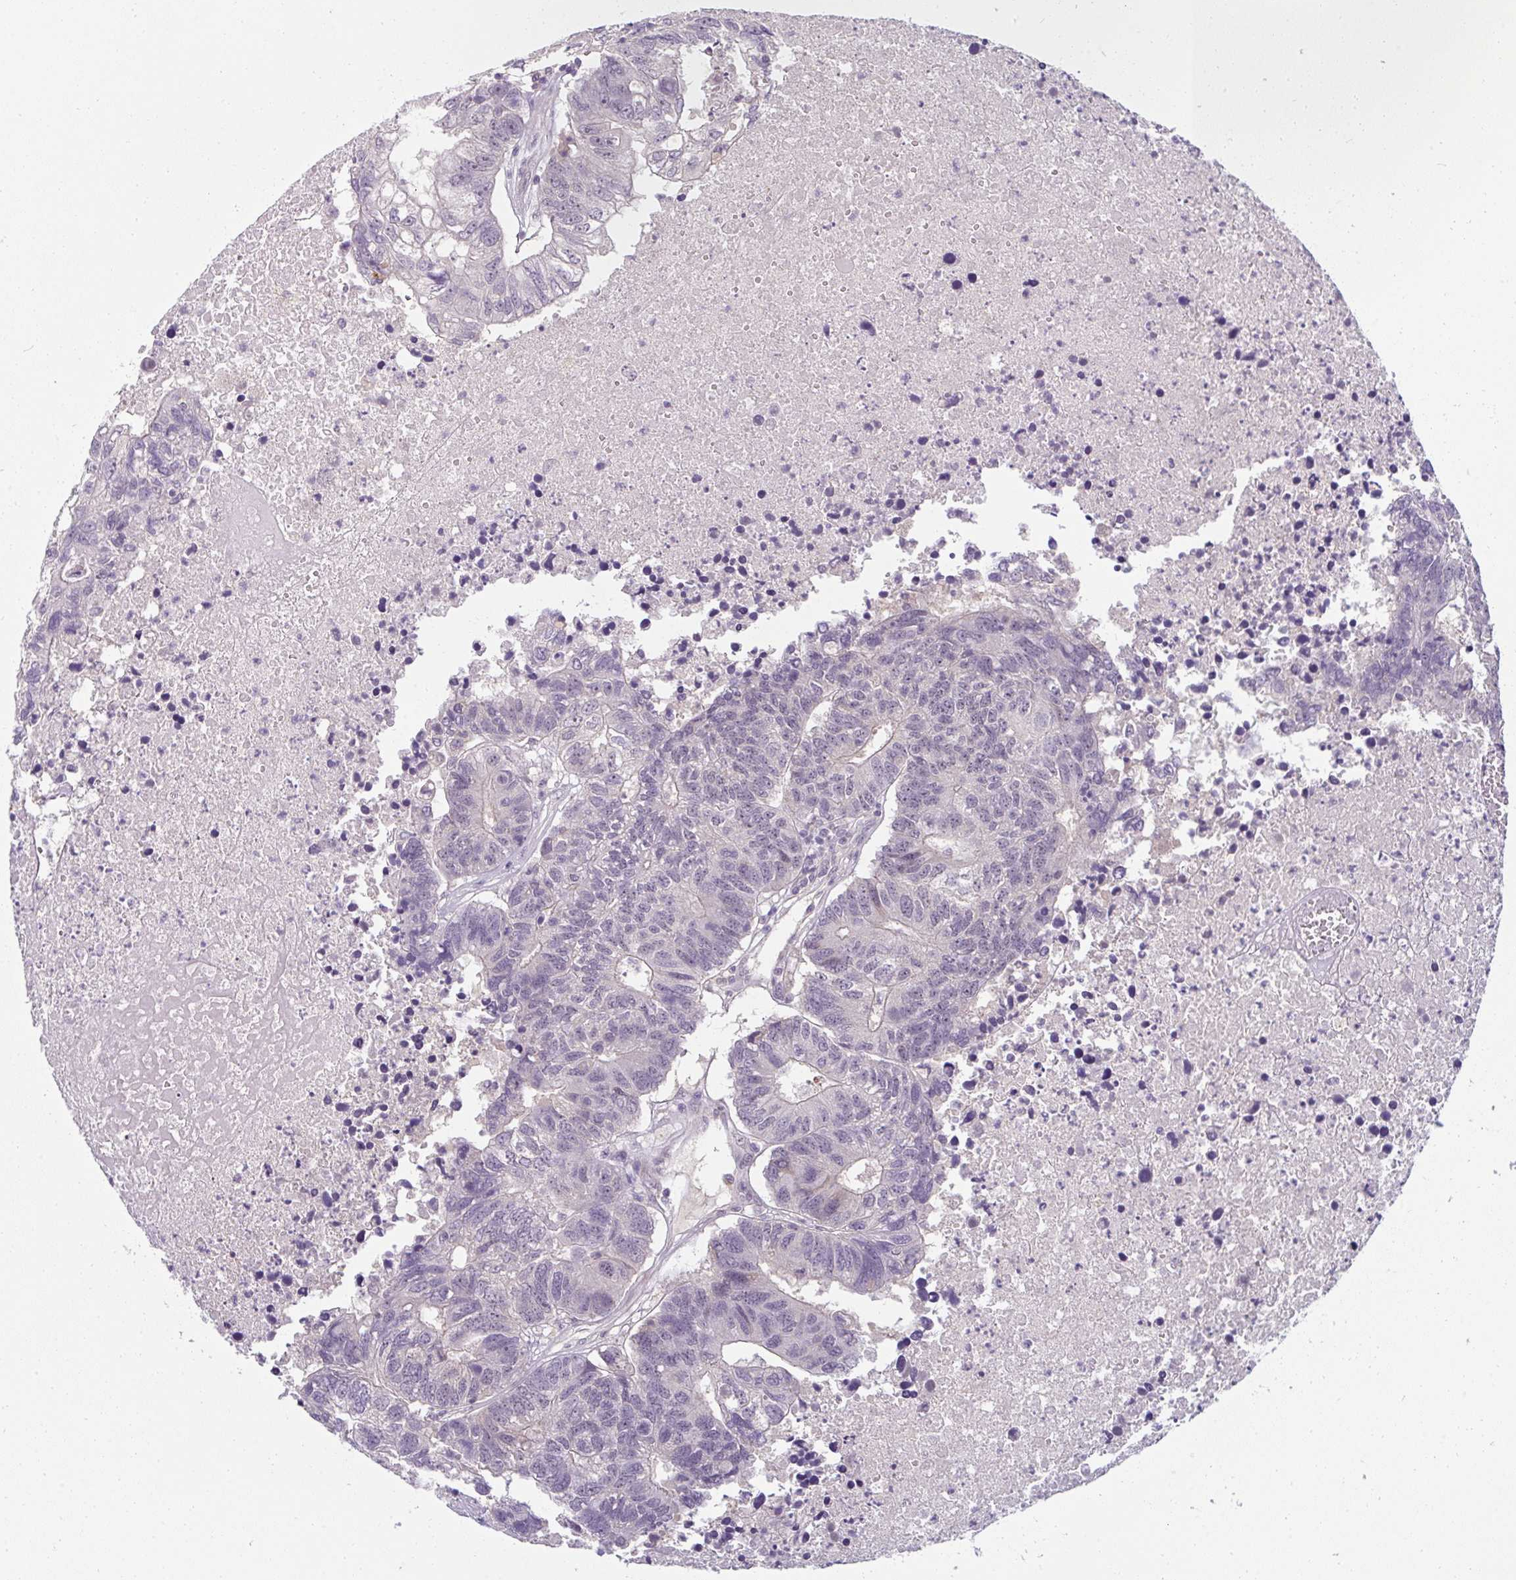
{"staining": {"intensity": "negative", "quantity": "none", "location": "none"}, "tissue": "colorectal cancer", "cell_type": "Tumor cells", "image_type": "cancer", "snomed": [{"axis": "morphology", "description": "Adenocarcinoma, NOS"}, {"axis": "topography", "description": "Colon"}], "caption": "Immunohistochemistry photomicrograph of colorectal adenocarcinoma stained for a protein (brown), which reveals no expression in tumor cells.", "gene": "PPFIA4", "patient": {"sex": "female", "age": 48}}